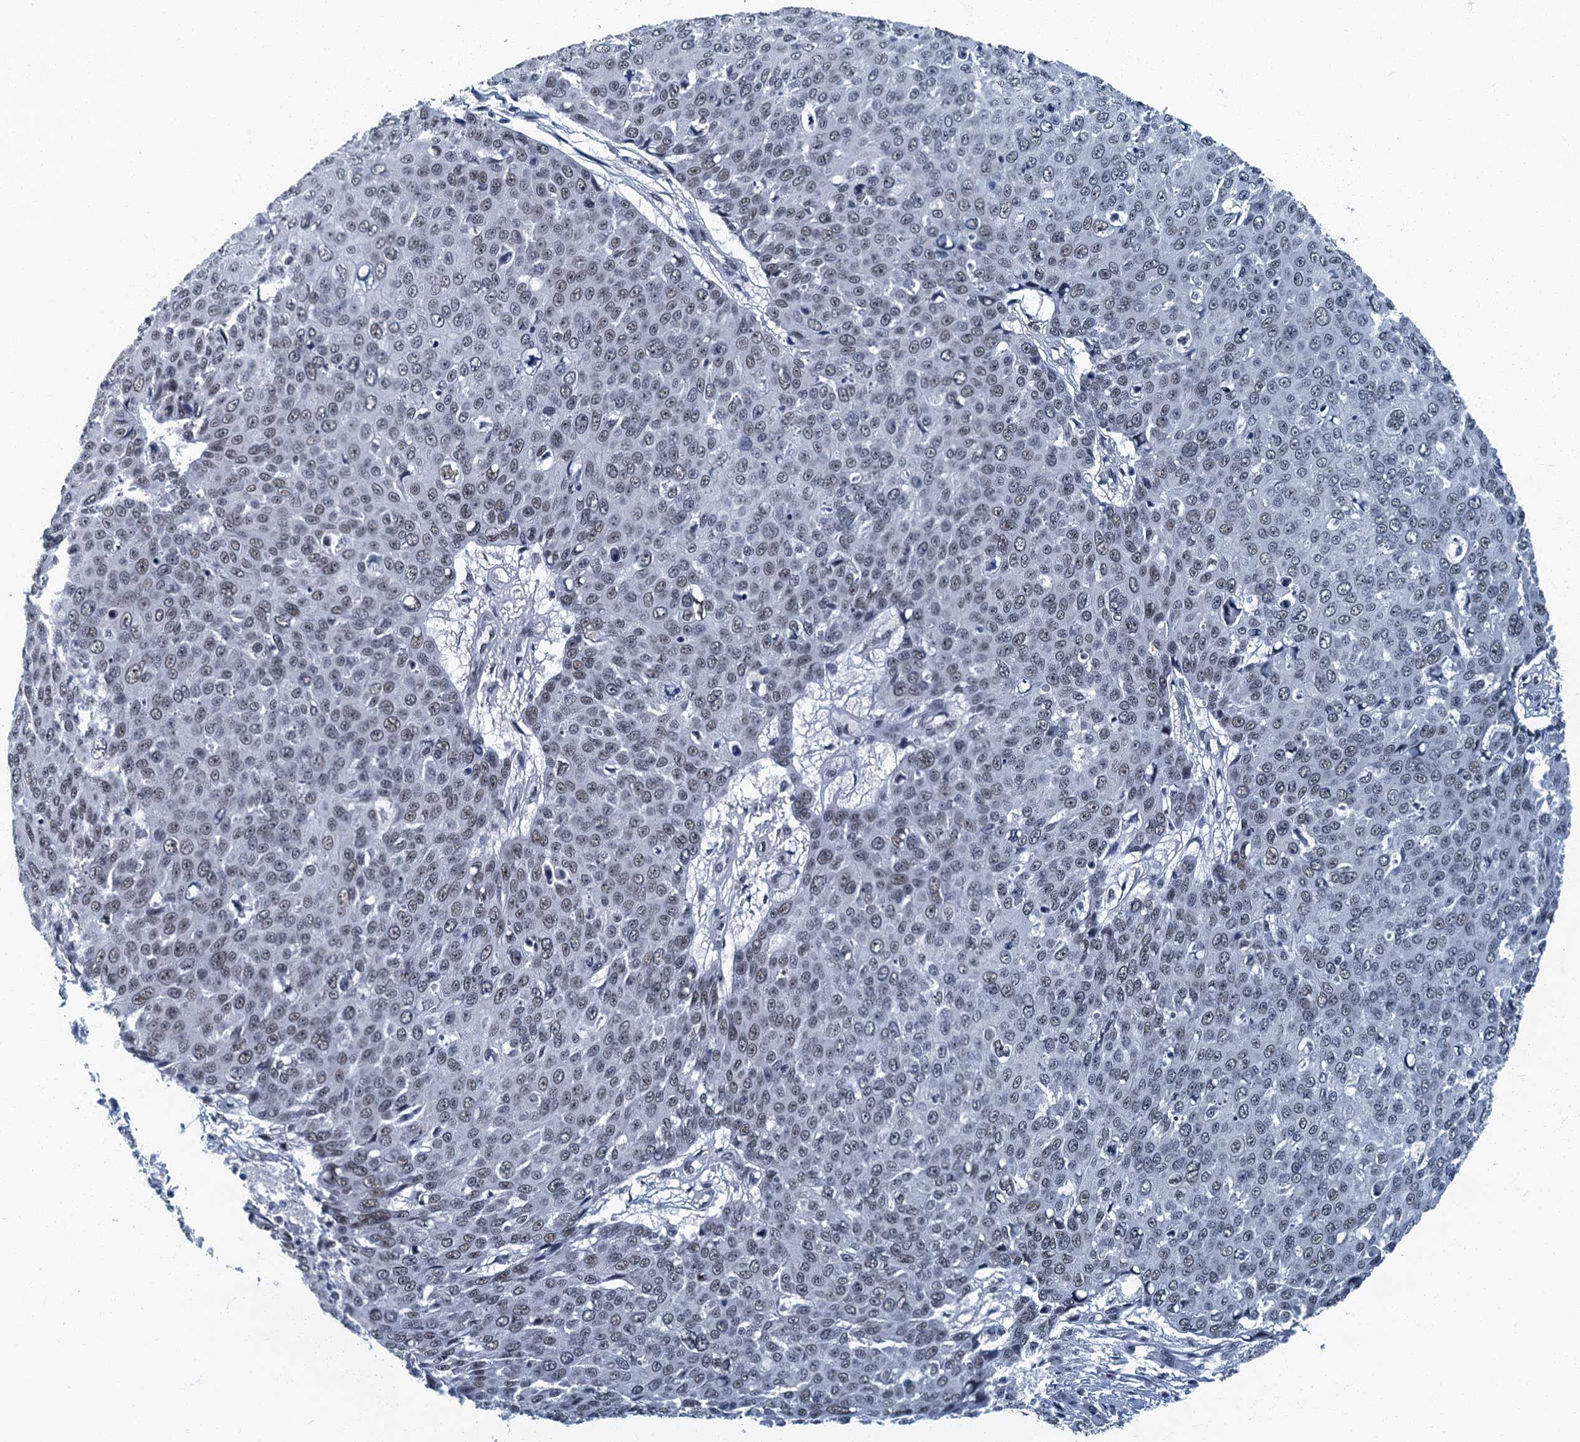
{"staining": {"intensity": "moderate", "quantity": "25%-75%", "location": "nuclear"}, "tissue": "skin cancer", "cell_type": "Tumor cells", "image_type": "cancer", "snomed": [{"axis": "morphology", "description": "Squamous cell carcinoma, NOS"}, {"axis": "topography", "description": "Skin"}], "caption": "An immunohistochemistry (IHC) image of neoplastic tissue is shown. Protein staining in brown highlights moderate nuclear positivity in skin cancer (squamous cell carcinoma) within tumor cells. The protein of interest is stained brown, and the nuclei are stained in blue (DAB IHC with brightfield microscopy, high magnification).", "gene": "GADL1", "patient": {"sex": "male", "age": 71}}